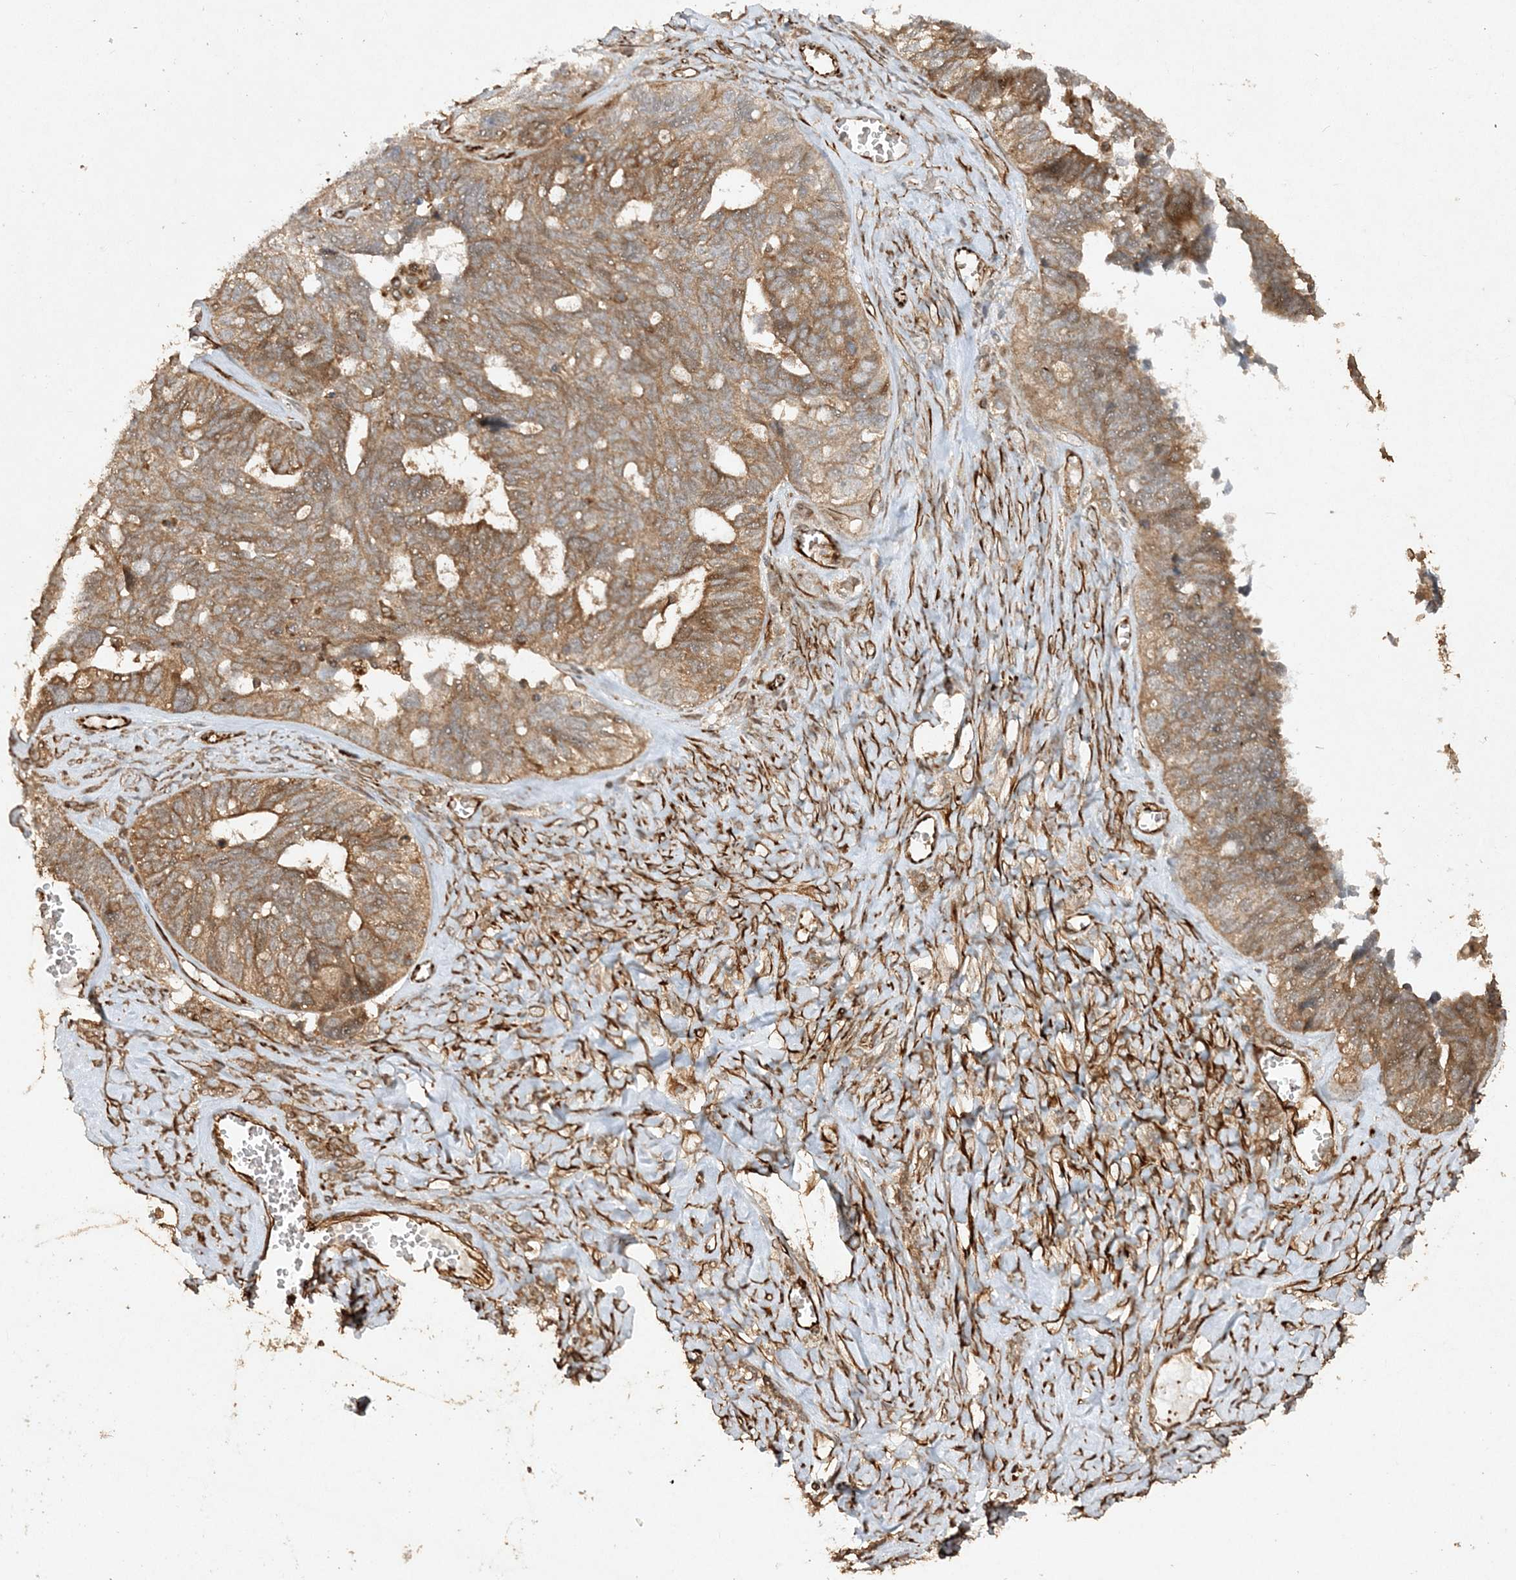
{"staining": {"intensity": "moderate", "quantity": ">75%", "location": "cytoplasmic/membranous"}, "tissue": "ovarian cancer", "cell_type": "Tumor cells", "image_type": "cancer", "snomed": [{"axis": "morphology", "description": "Cystadenocarcinoma, serous, NOS"}, {"axis": "topography", "description": "Ovary"}], "caption": "Immunohistochemical staining of ovarian cancer displays medium levels of moderate cytoplasmic/membranous expression in approximately >75% of tumor cells. The protein of interest is stained brown, and the nuclei are stained in blue (DAB IHC with brightfield microscopy, high magnification).", "gene": "AVPI1", "patient": {"sex": "female", "age": 79}}